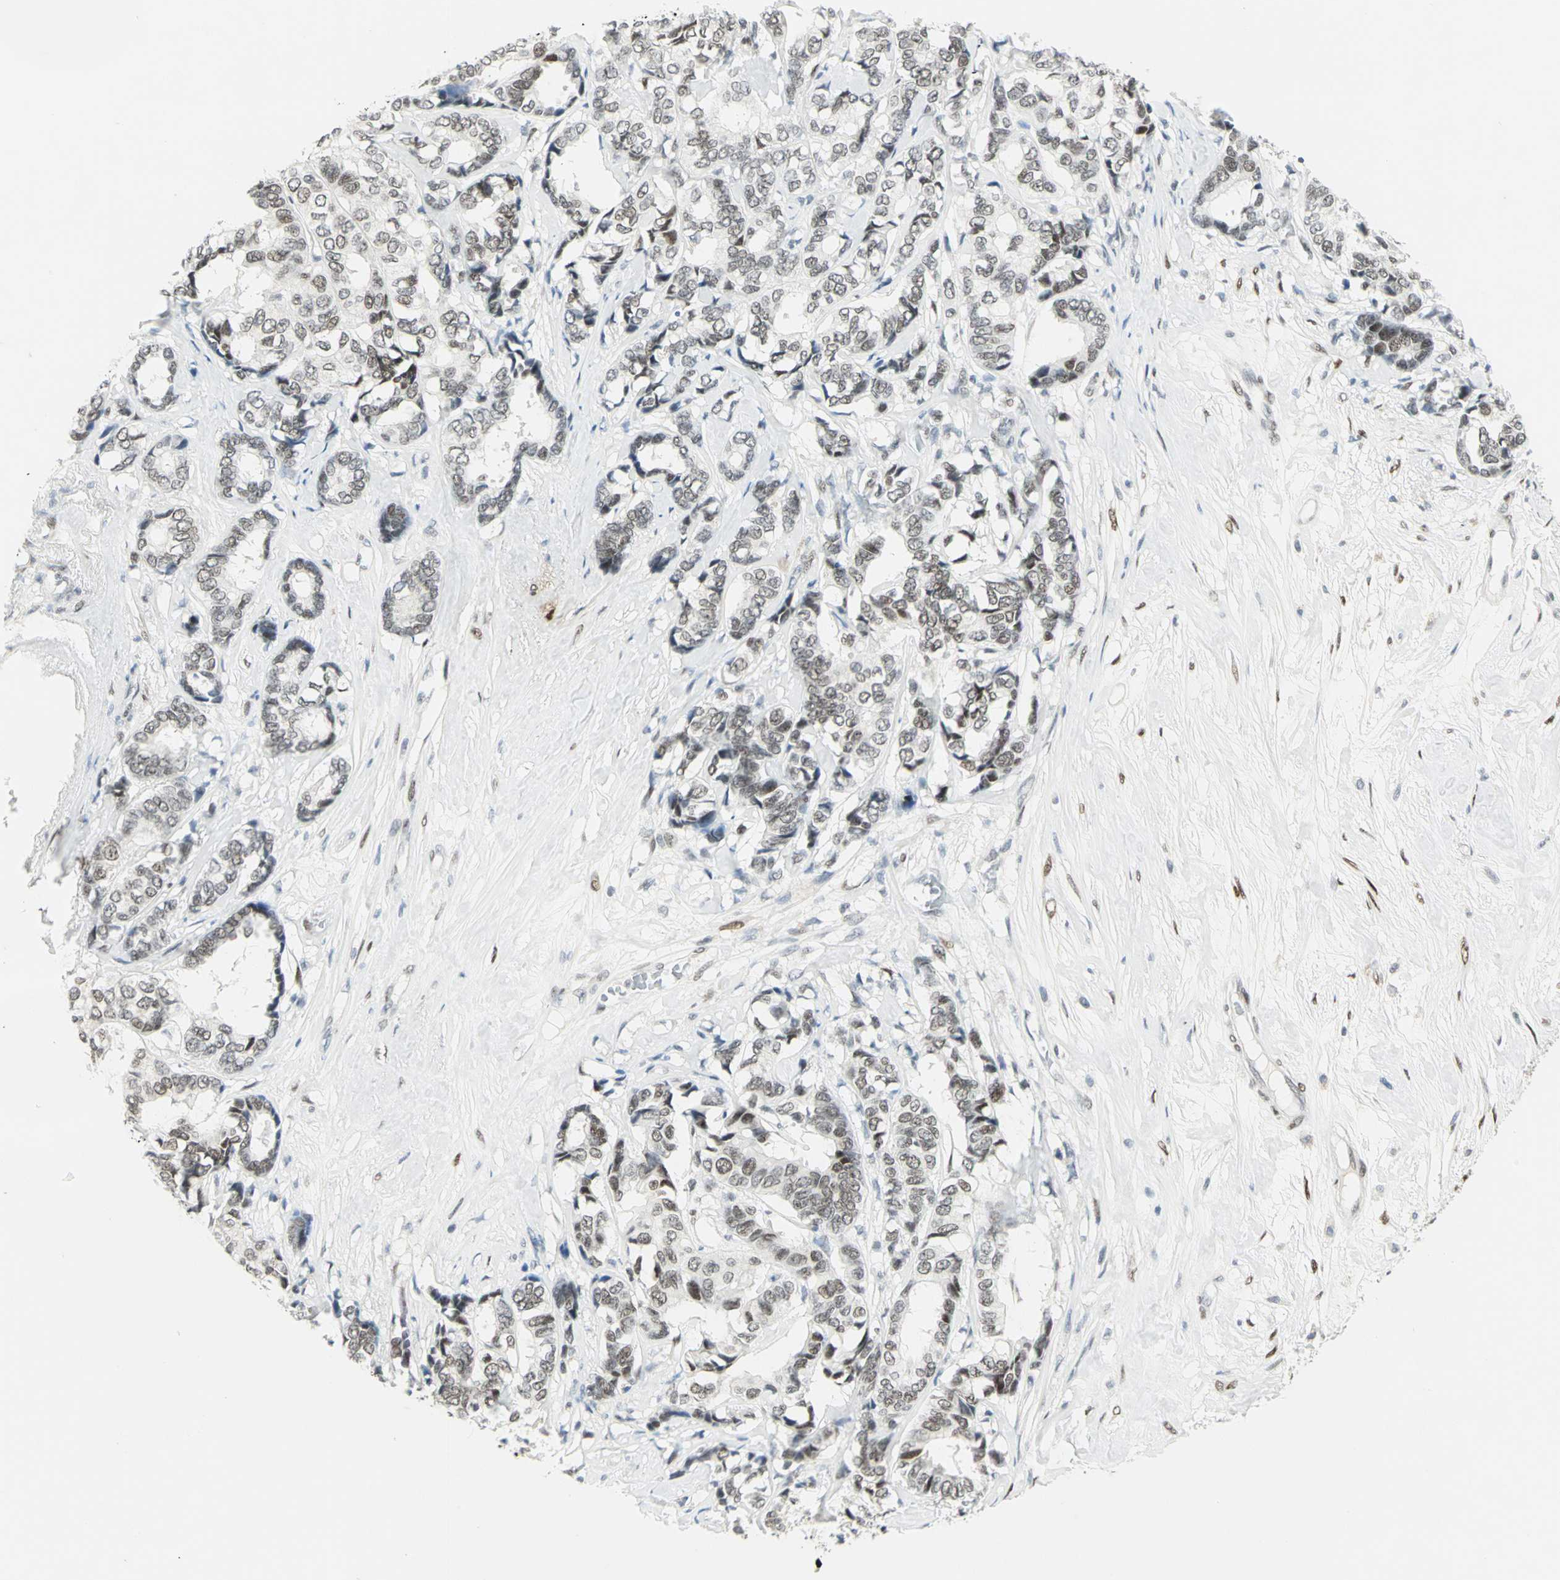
{"staining": {"intensity": "moderate", "quantity": ">75%", "location": "nuclear"}, "tissue": "breast cancer", "cell_type": "Tumor cells", "image_type": "cancer", "snomed": [{"axis": "morphology", "description": "Duct carcinoma"}, {"axis": "topography", "description": "Breast"}], "caption": "Immunohistochemical staining of breast intraductal carcinoma displays medium levels of moderate nuclear positivity in approximately >75% of tumor cells.", "gene": "MEIS2", "patient": {"sex": "female", "age": 87}}